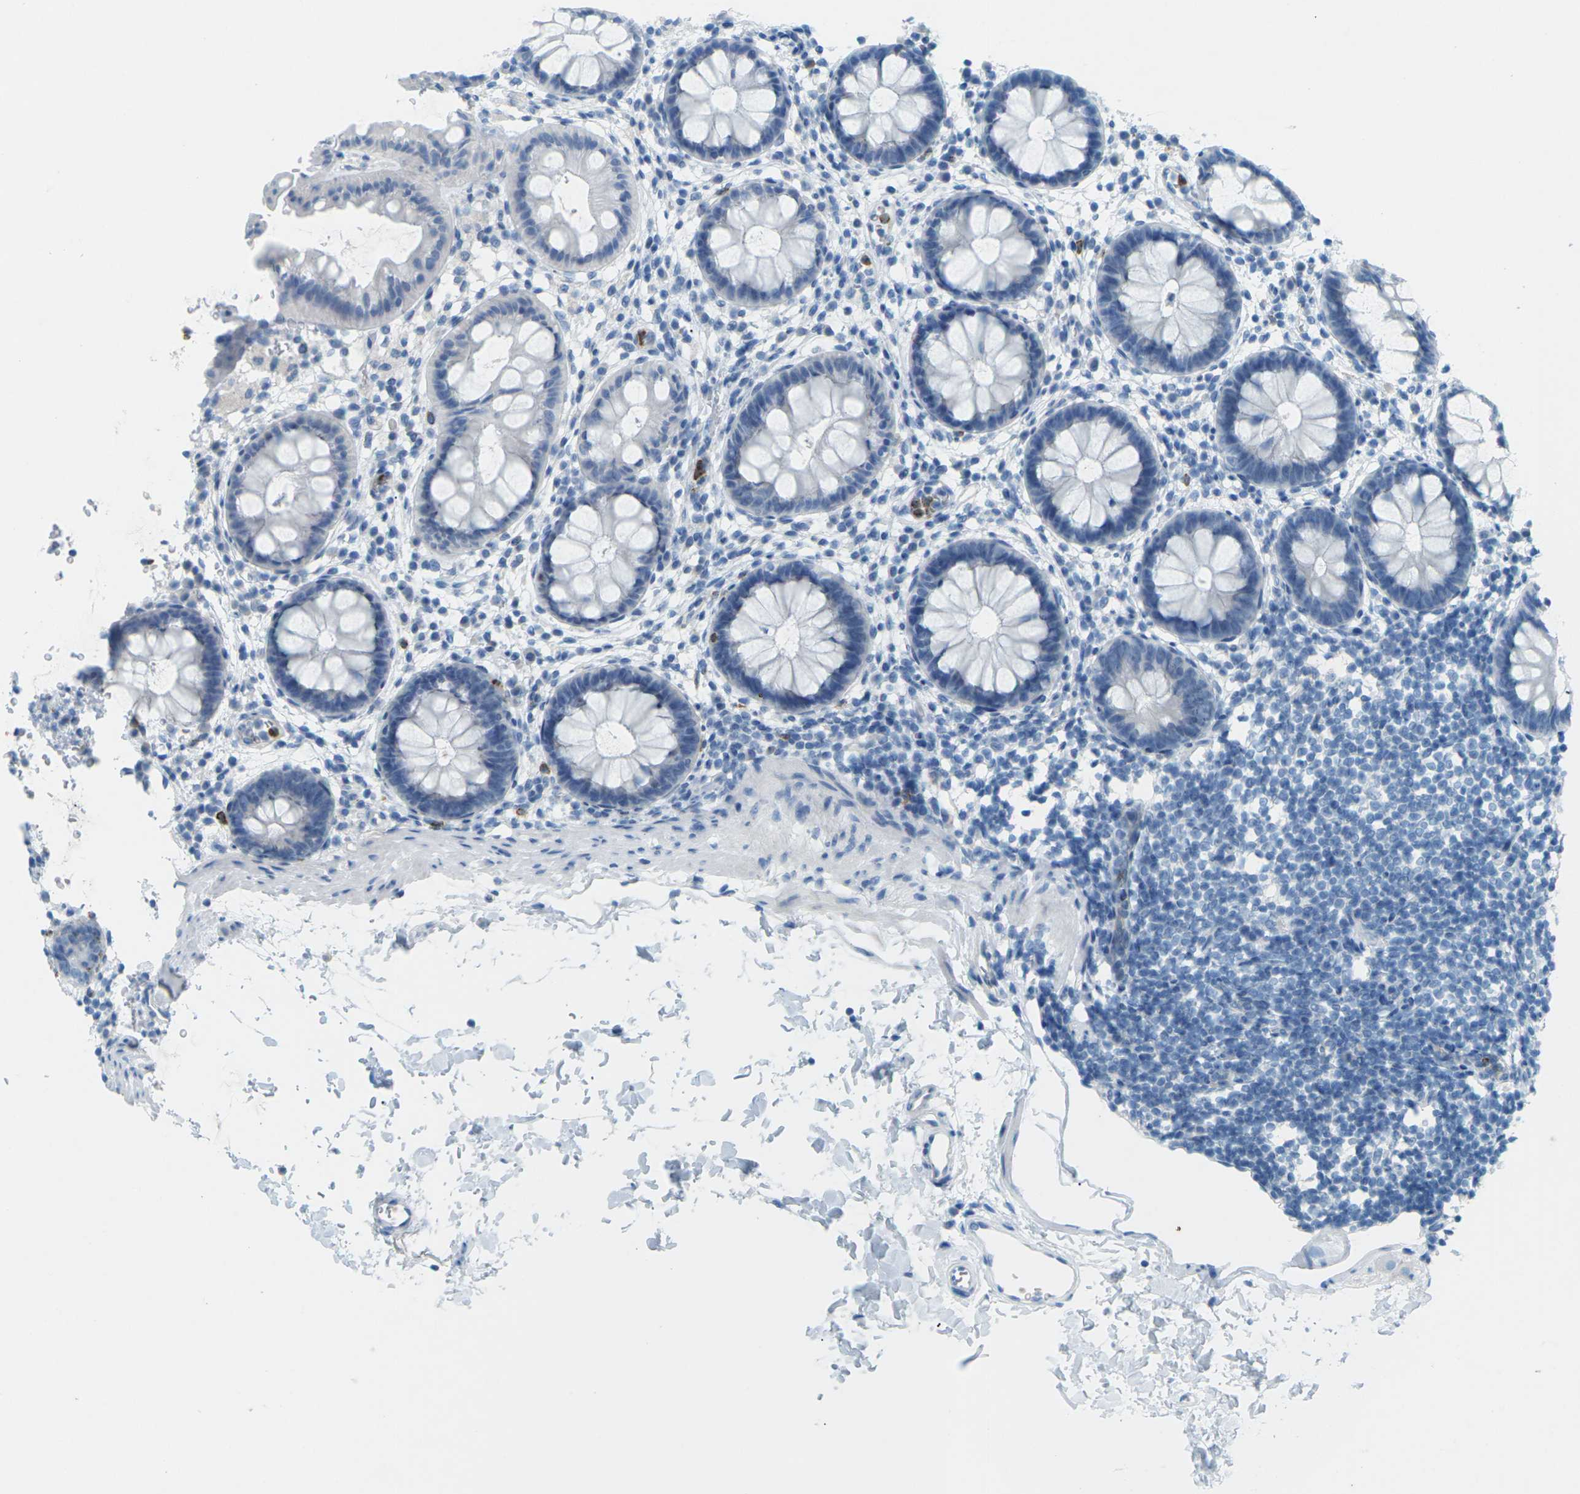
{"staining": {"intensity": "negative", "quantity": "none", "location": "none"}, "tissue": "rectum", "cell_type": "Glandular cells", "image_type": "normal", "snomed": [{"axis": "morphology", "description": "Normal tissue, NOS"}, {"axis": "topography", "description": "Rectum"}], "caption": "This is an immunohistochemistry (IHC) photomicrograph of unremarkable human rectum. There is no positivity in glandular cells.", "gene": "CDH16", "patient": {"sex": "female", "age": 24}}